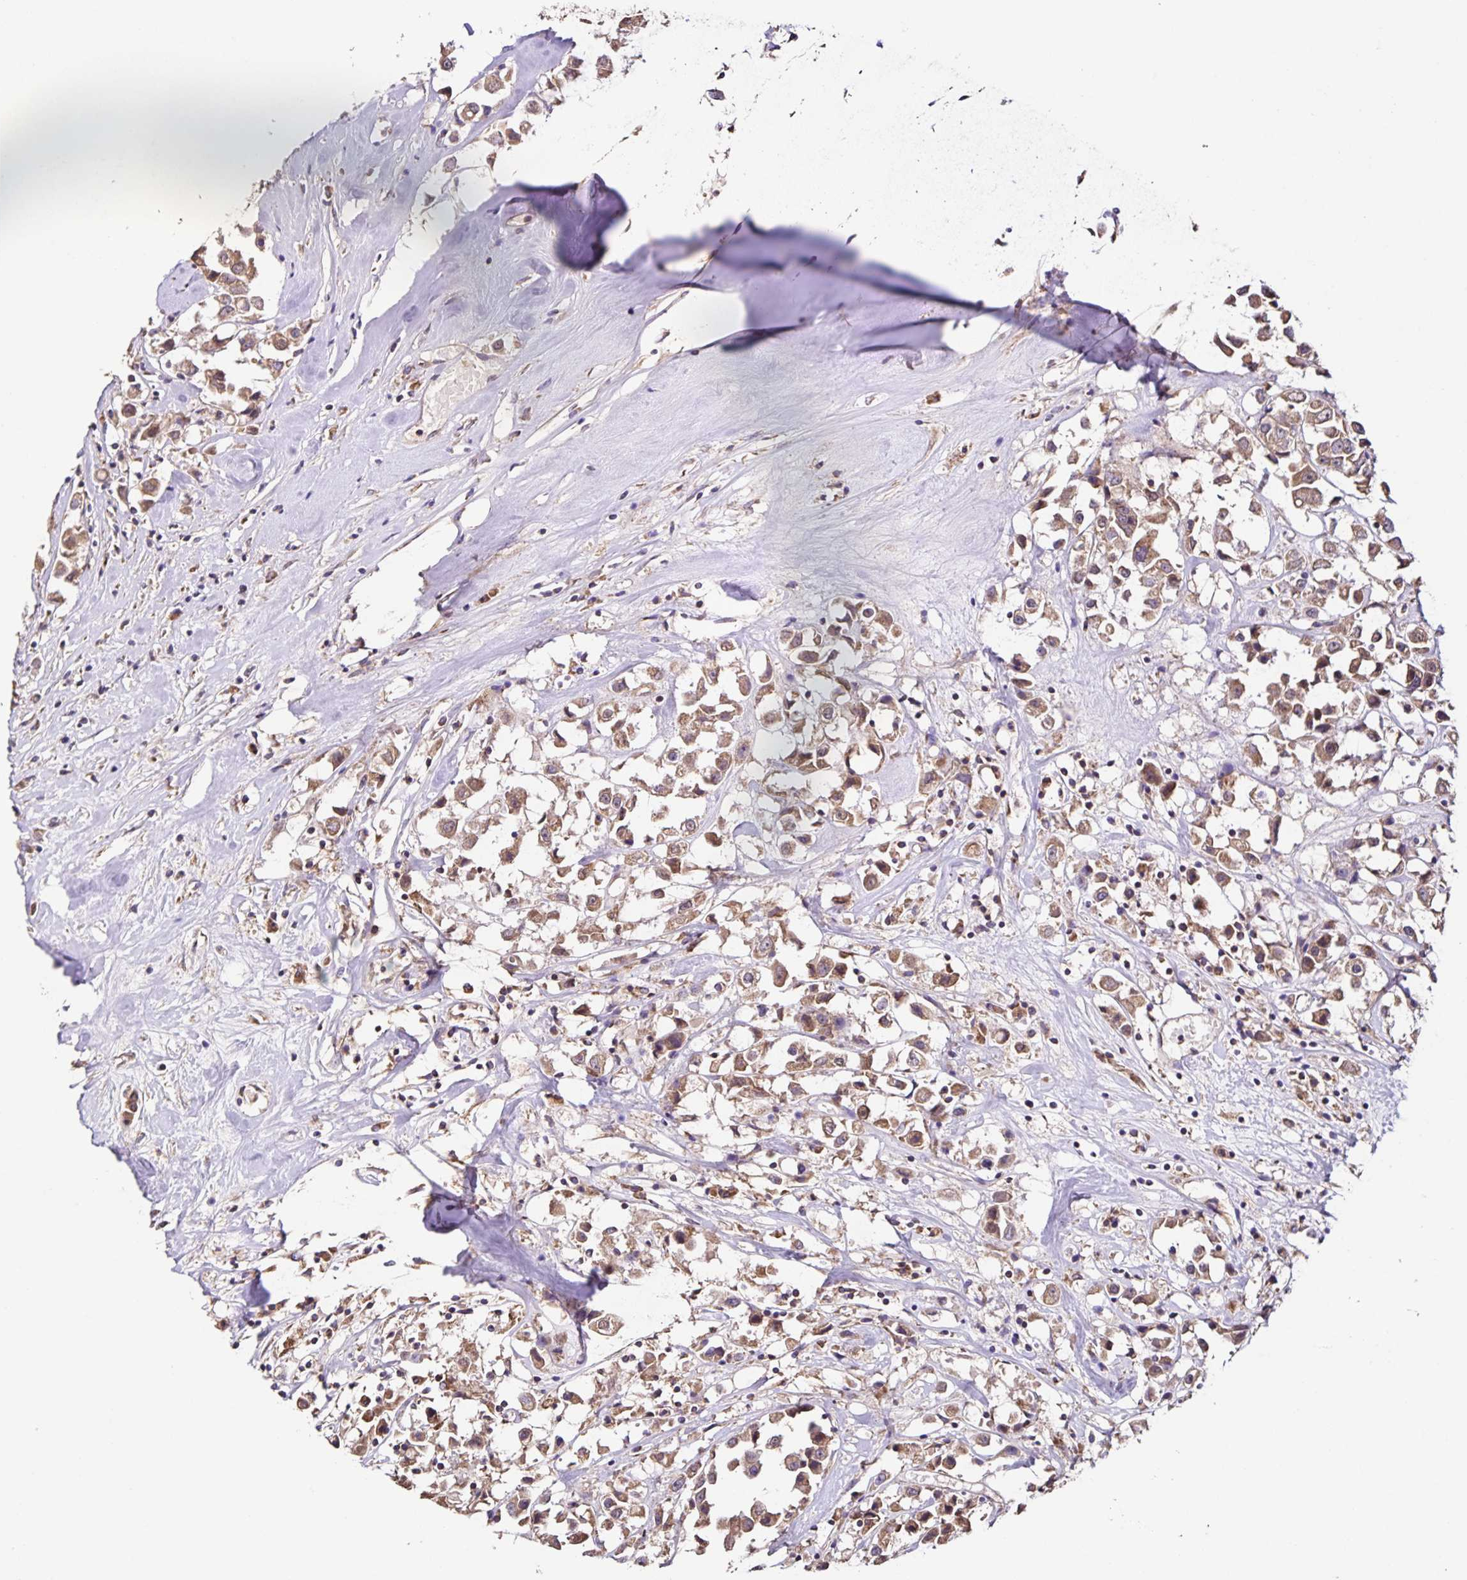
{"staining": {"intensity": "moderate", "quantity": ">75%", "location": "cytoplasmic/membranous"}, "tissue": "breast cancer", "cell_type": "Tumor cells", "image_type": "cancer", "snomed": [{"axis": "morphology", "description": "Duct carcinoma"}, {"axis": "topography", "description": "Breast"}], "caption": "Breast cancer stained with a brown dye exhibits moderate cytoplasmic/membranous positive expression in approximately >75% of tumor cells.", "gene": "MAN1A1", "patient": {"sex": "female", "age": 61}}